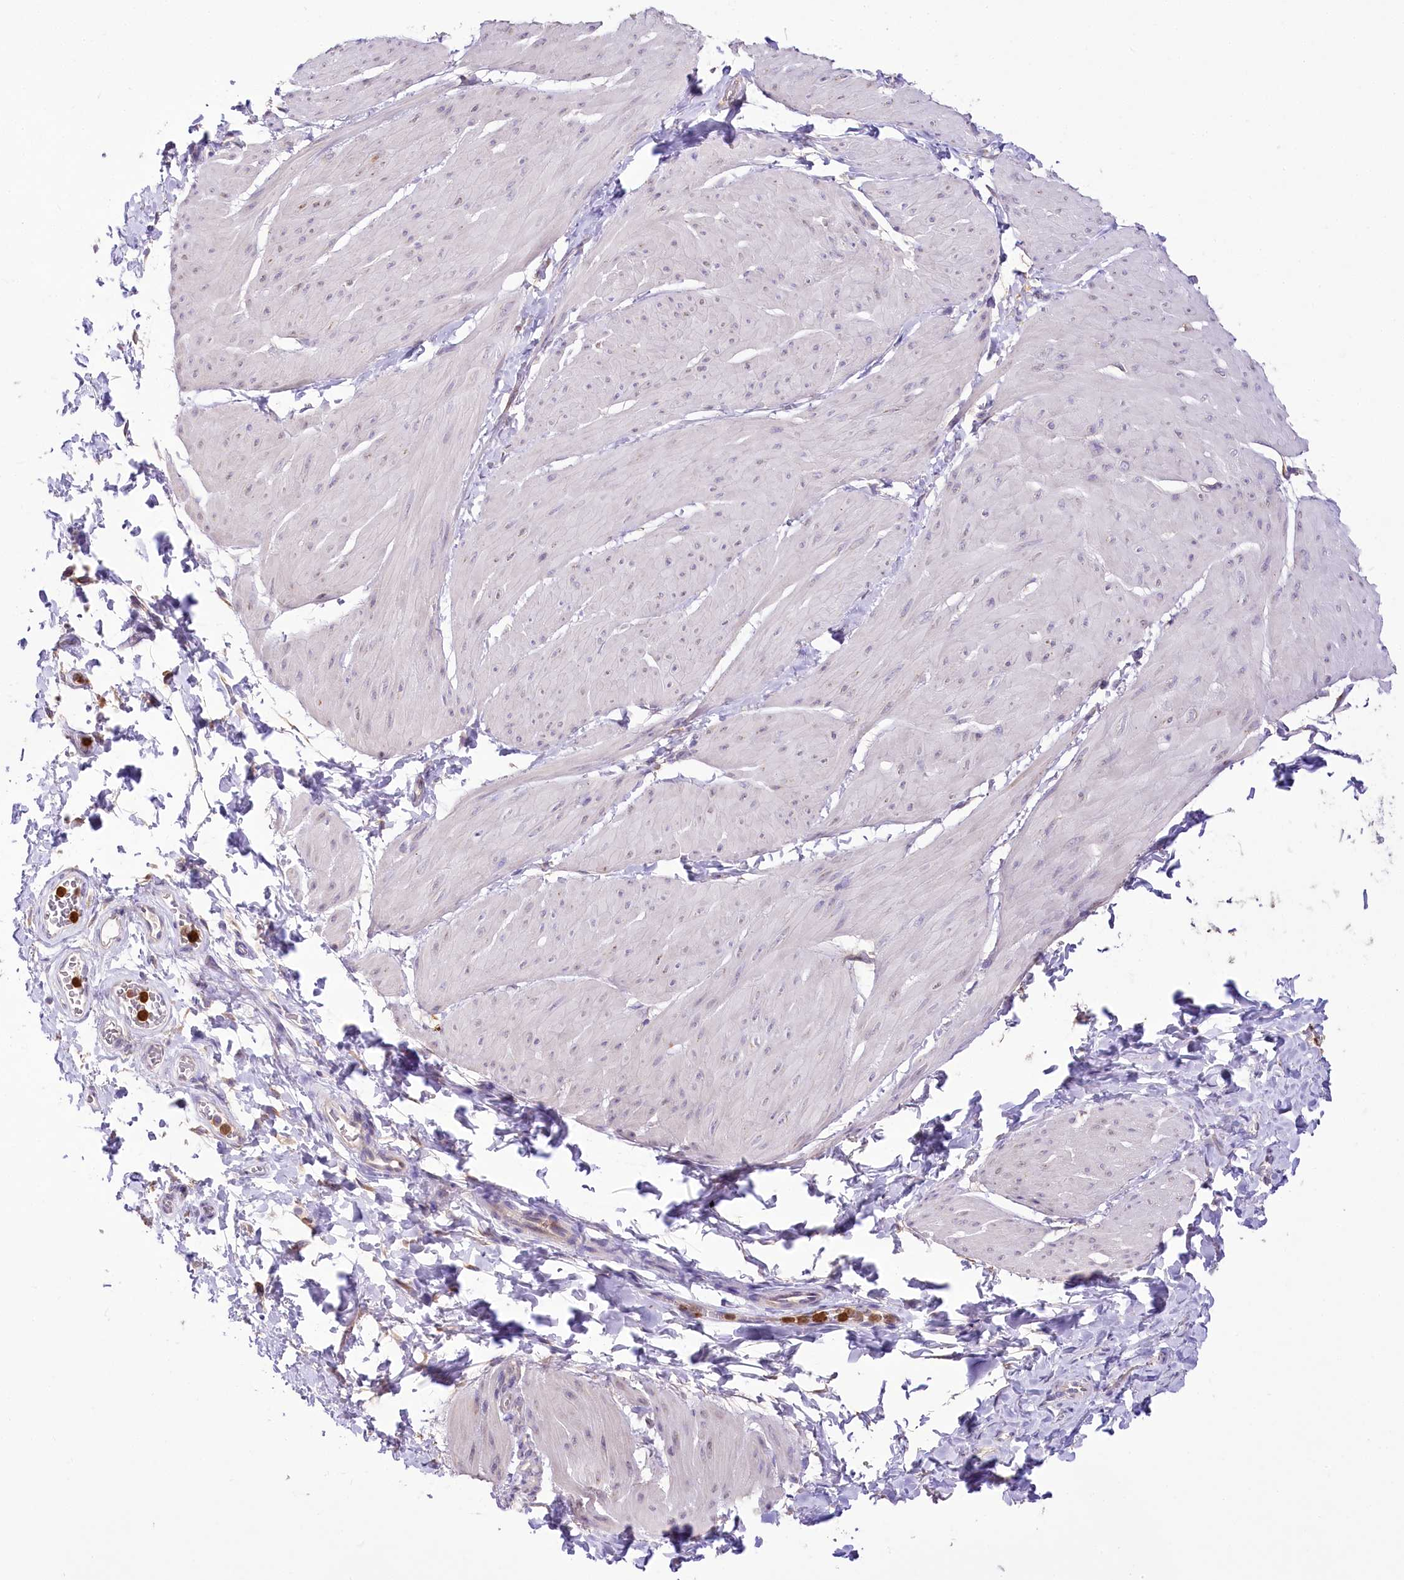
{"staining": {"intensity": "negative", "quantity": "none", "location": "none"}, "tissue": "smooth muscle", "cell_type": "Smooth muscle cells", "image_type": "normal", "snomed": [{"axis": "morphology", "description": "Urothelial carcinoma, High grade"}, {"axis": "topography", "description": "Urinary bladder"}], "caption": "Immunohistochemical staining of normal human smooth muscle demonstrates no significant expression in smooth muscle cells.", "gene": "DPYD", "patient": {"sex": "male", "age": 46}}